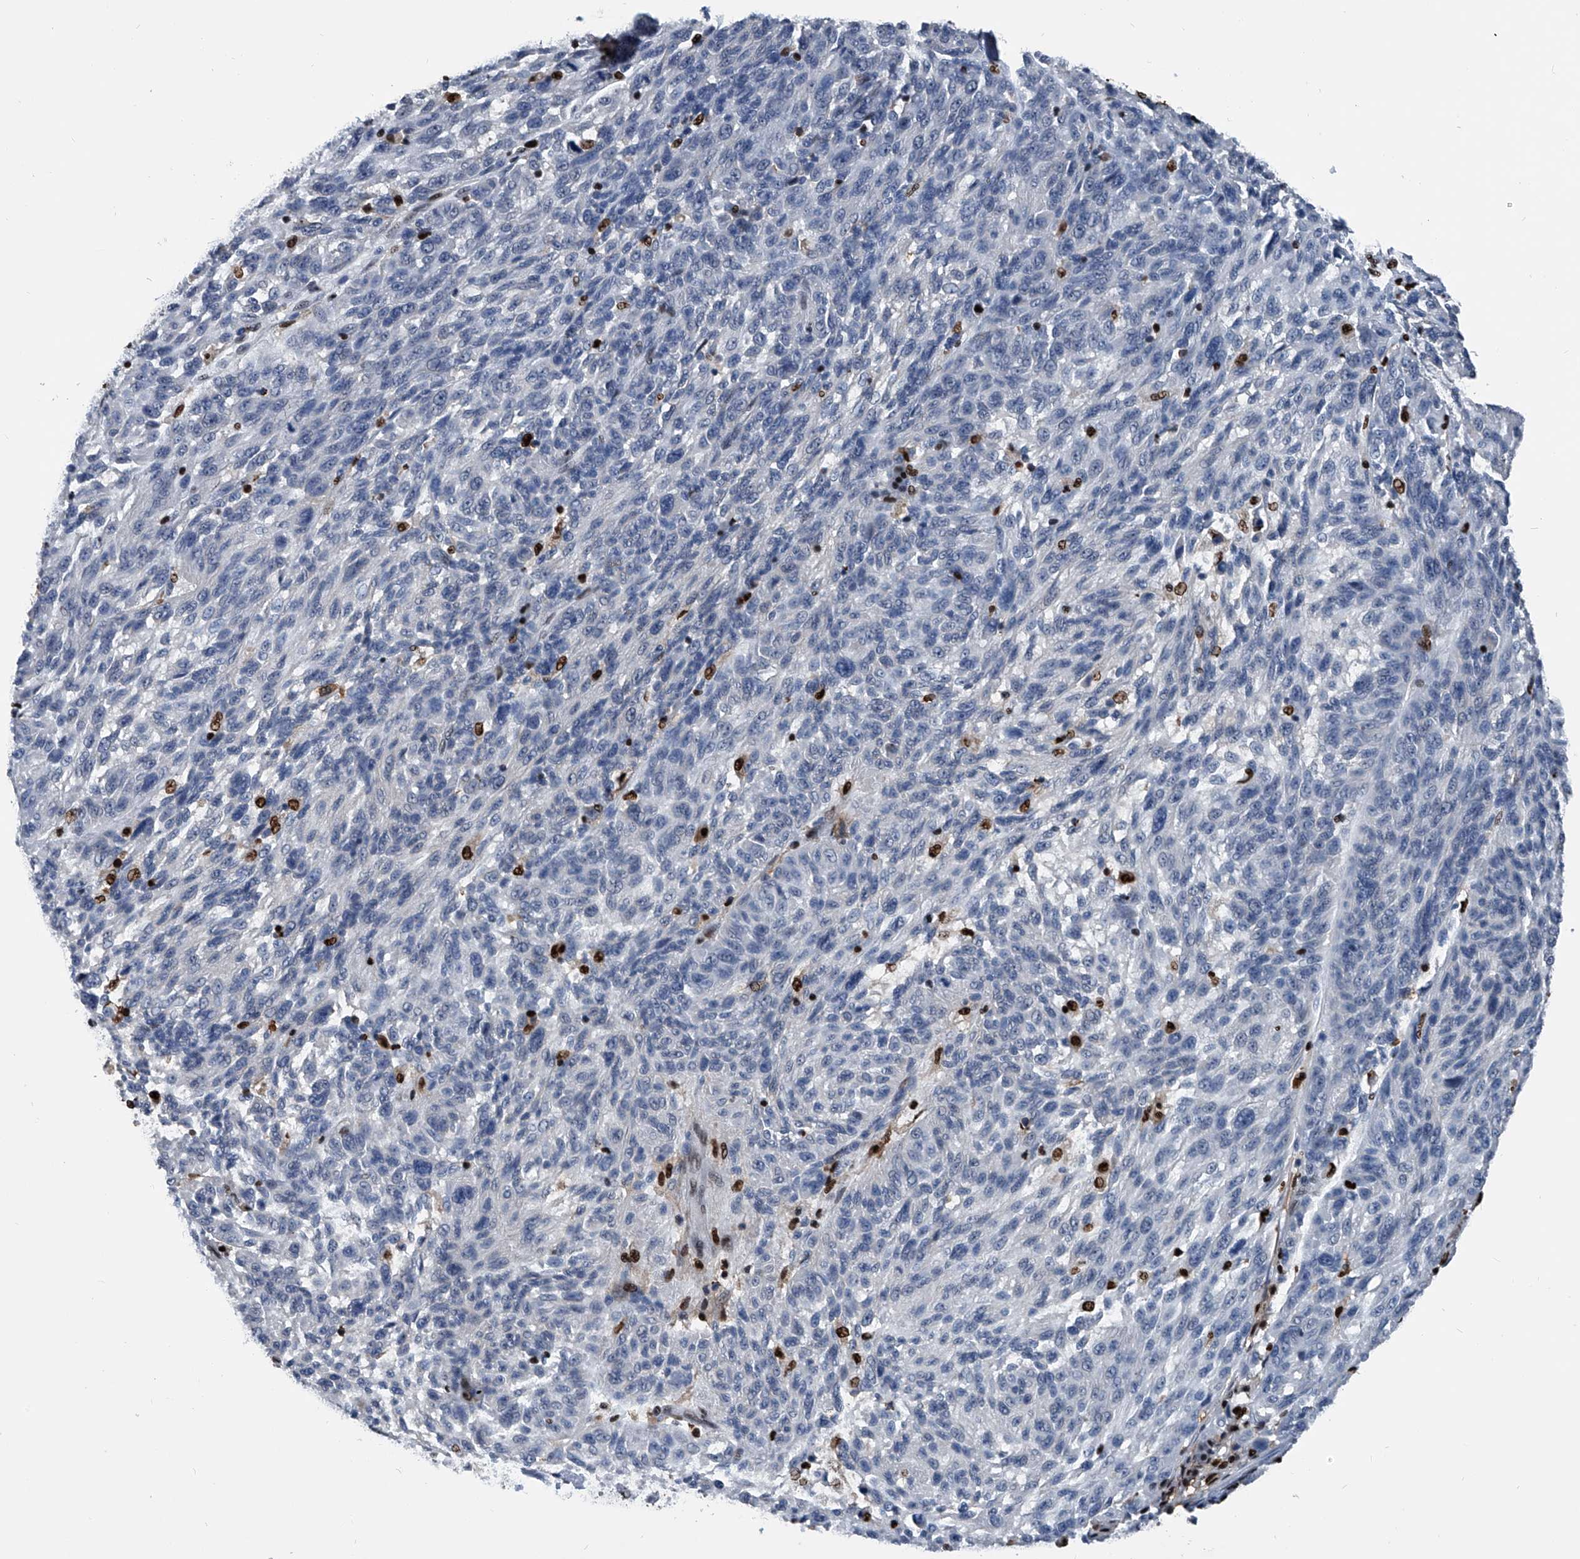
{"staining": {"intensity": "negative", "quantity": "none", "location": "none"}, "tissue": "melanoma", "cell_type": "Tumor cells", "image_type": "cancer", "snomed": [{"axis": "morphology", "description": "Malignant melanoma, NOS"}, {"axis": "topography", "description": "Skin"}], "caption": "Immunohistochemistry (IHC) of melanoma displays no staining in tumor cells.", "gene": "FKBP5", "patient": {"sex": "male", "age": 53}}